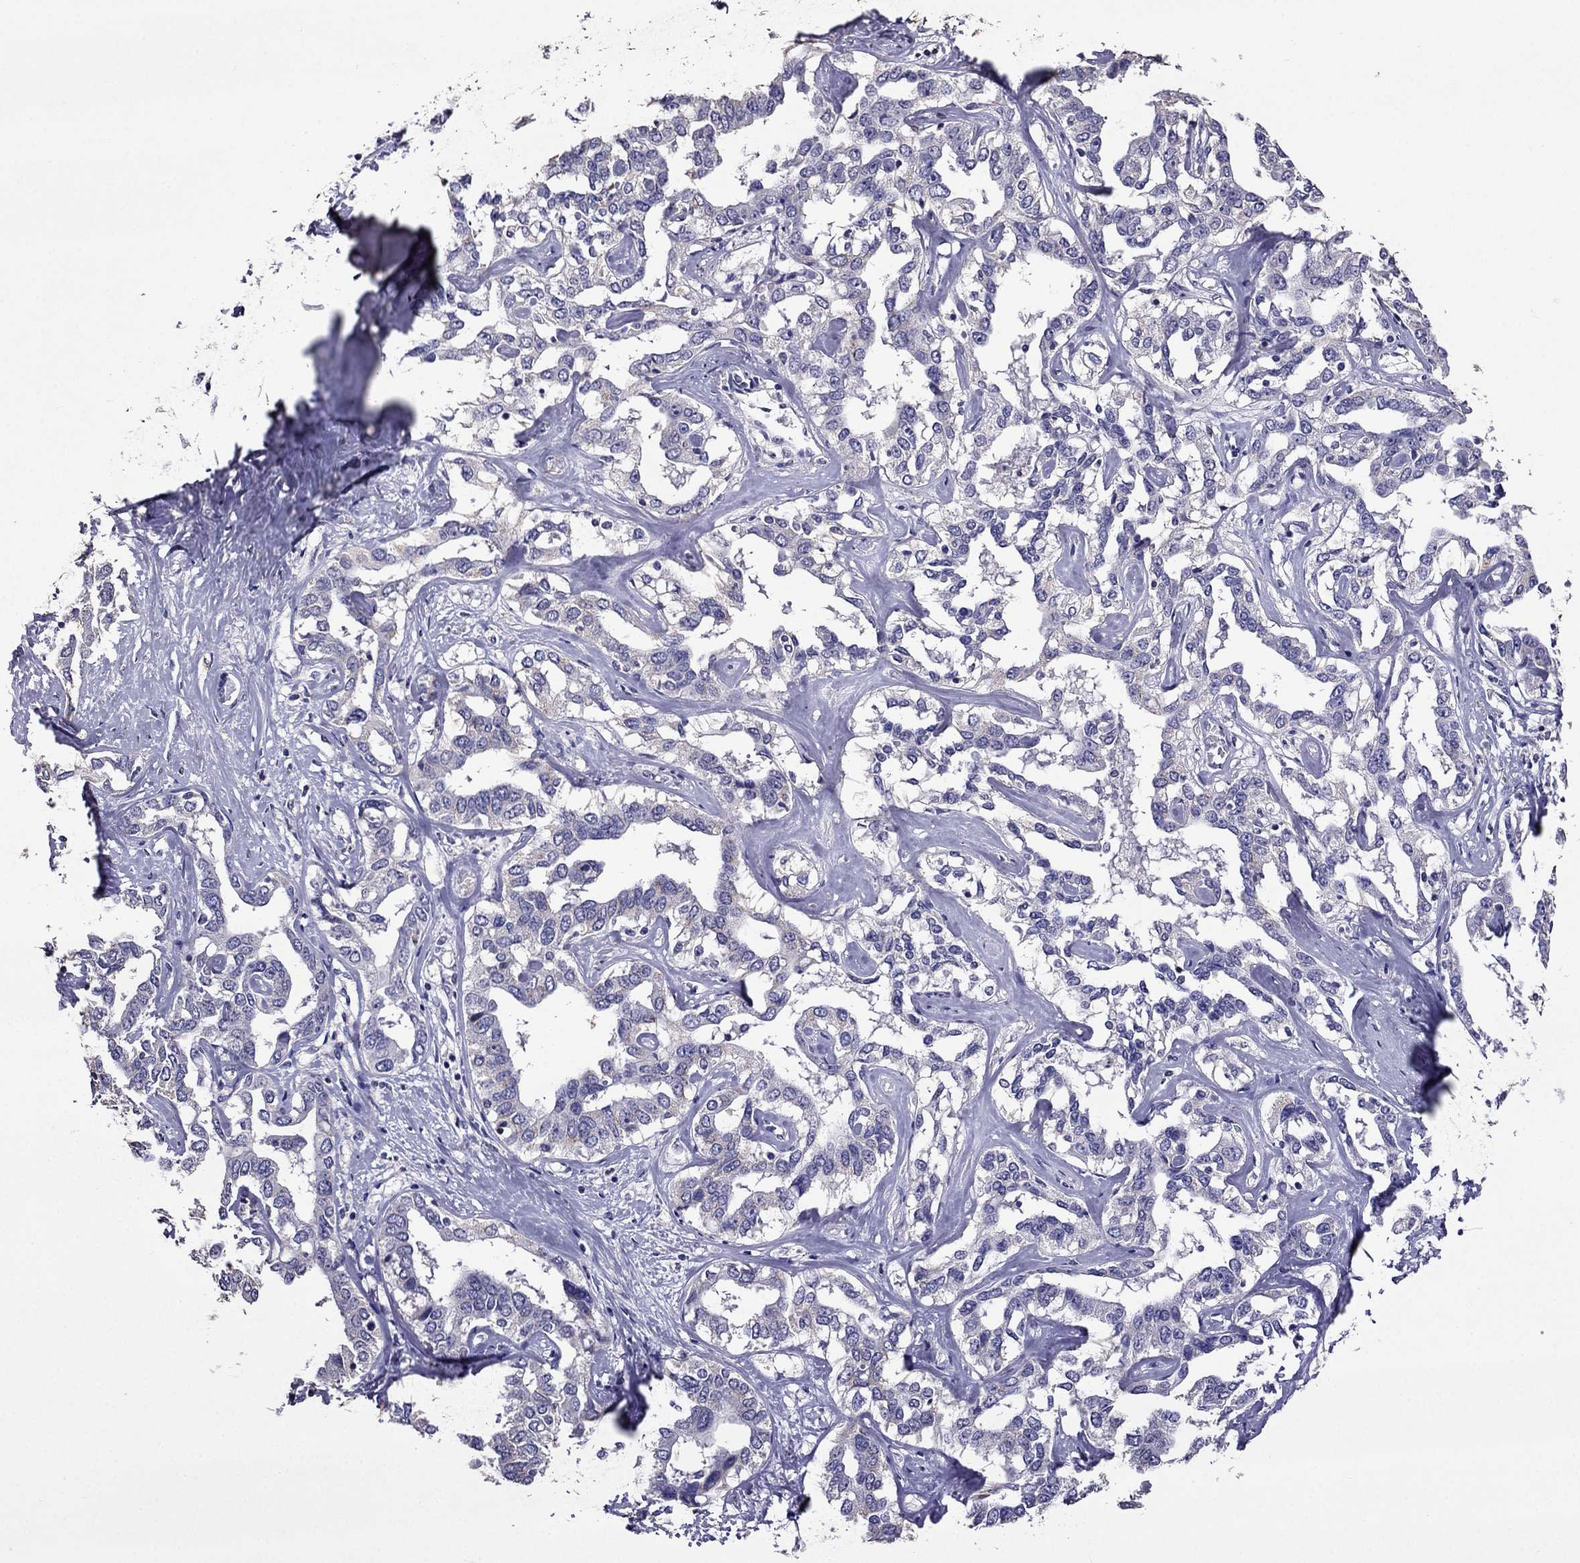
{"staining": {"intensity": "negative", "quantity": "none", "location": "none"}, "tissue": "liver cancer", "cell_type": "Tumor cells", "image_type": "cancer", "snomed": [{"axis": "morphology", "description": "Cholangiocarcinoma"}, {"axis": "topography", "description": "Liver"}], "caption": "Tumor cells show no significant protein positivity in liver cancer (cholangiocarcinoma). (DAB (3,3'-diaminobenzidine) immunohistochemistry, high magnification).", "gene": "NKX3-1", "patient": {"sex": "male", "age": 59}}